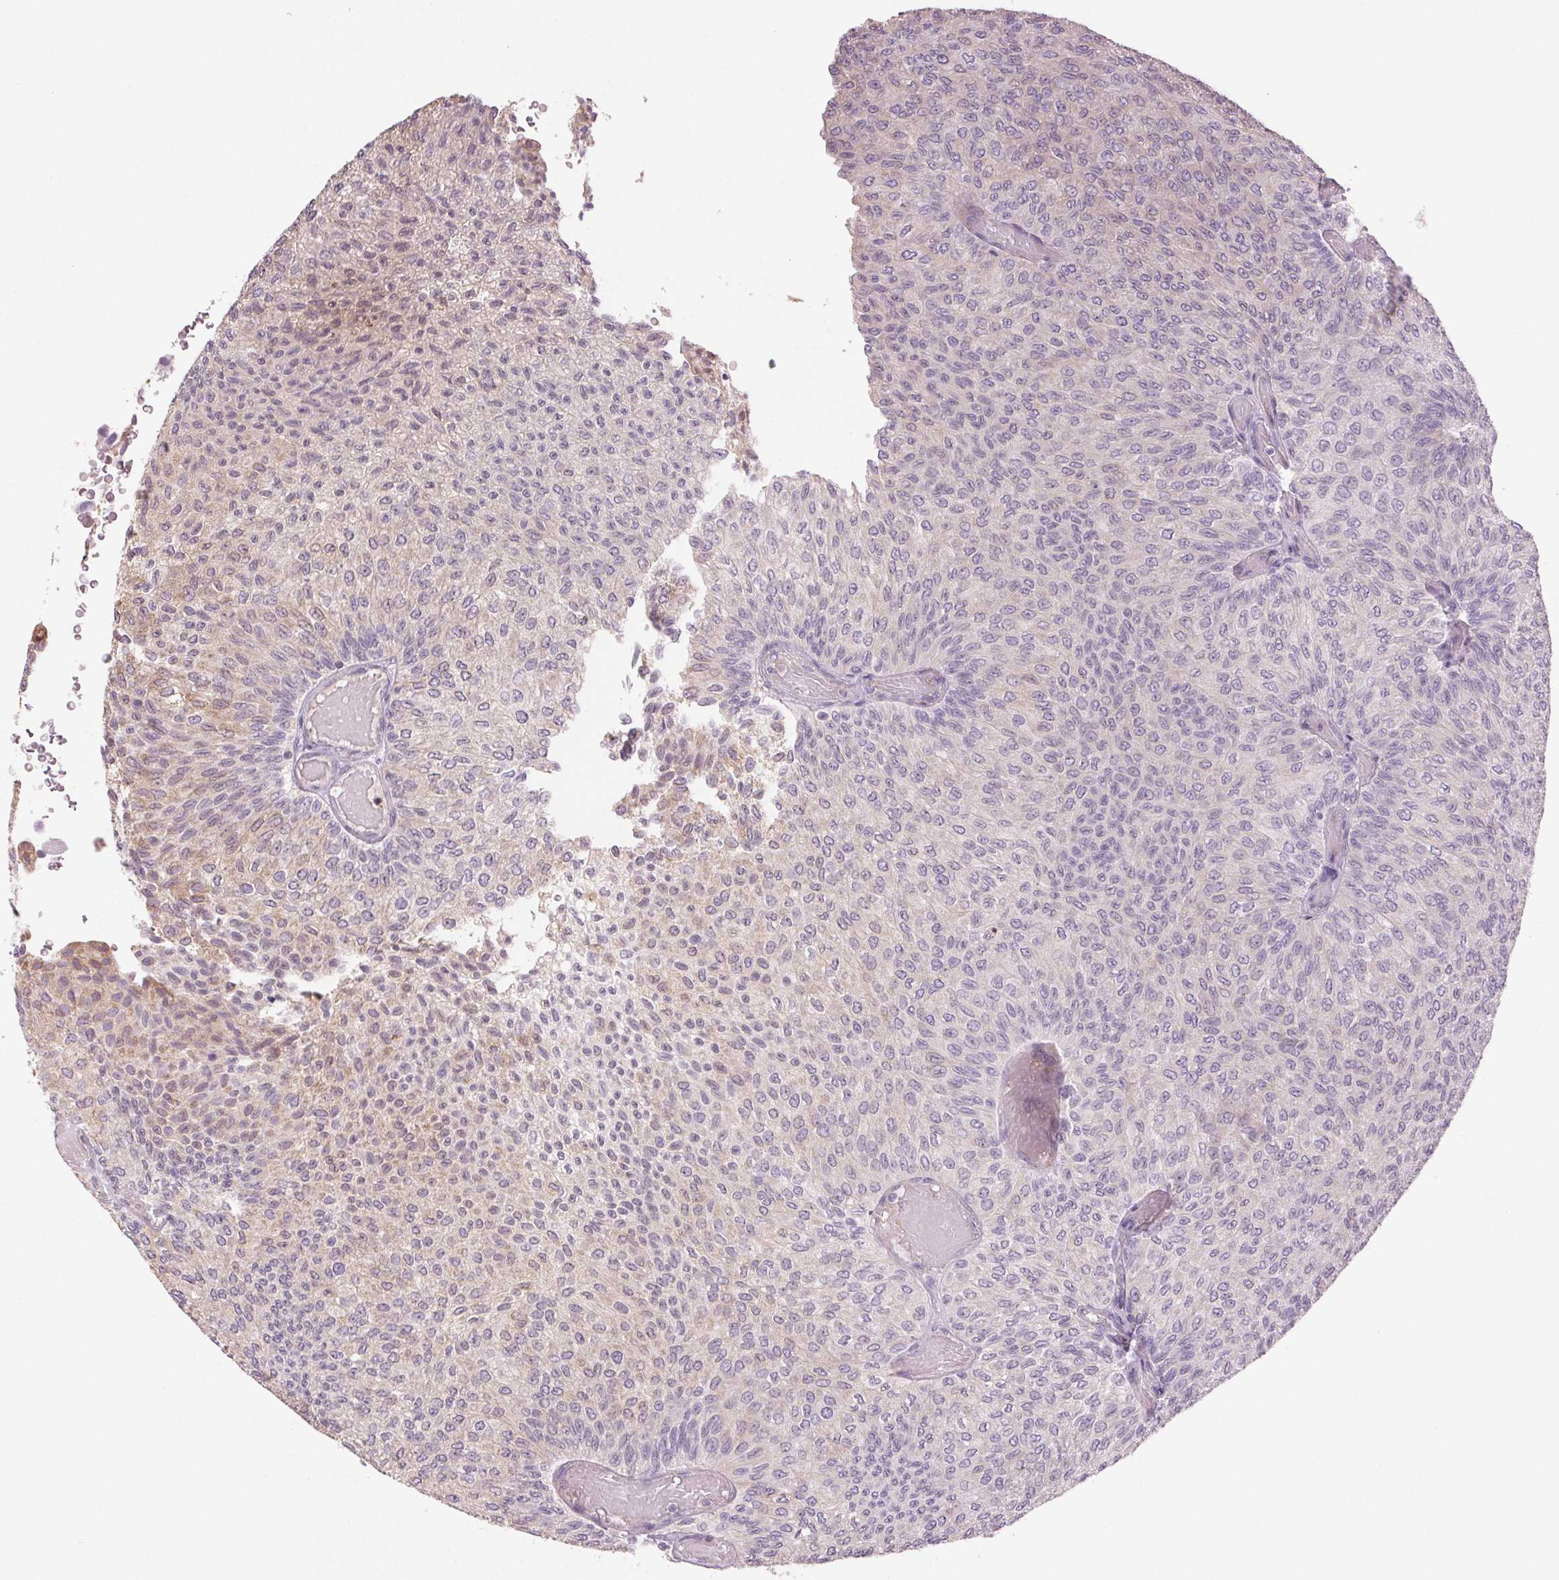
{"staining": {"intensity": "weak", "quantity": "<25%", "location": "cytoplasmic/membranous"}, "tissue": "urothelial cancer", "cell_type": "Tumor cells", "image_type": "cancer", "snomed": [{"axis": "morphology", "description": "Urothelial carcinoma, Low grade"}, {"axis": "topography", "description": "Urinary bladder"}], "caption": "A histopathology image of urothelial carcinoma (low-grade) stained for a protein reveals no brown staining in tumor cells.", "gene": "HHLA2", "patient": {"sex": "male", "age": 78}}